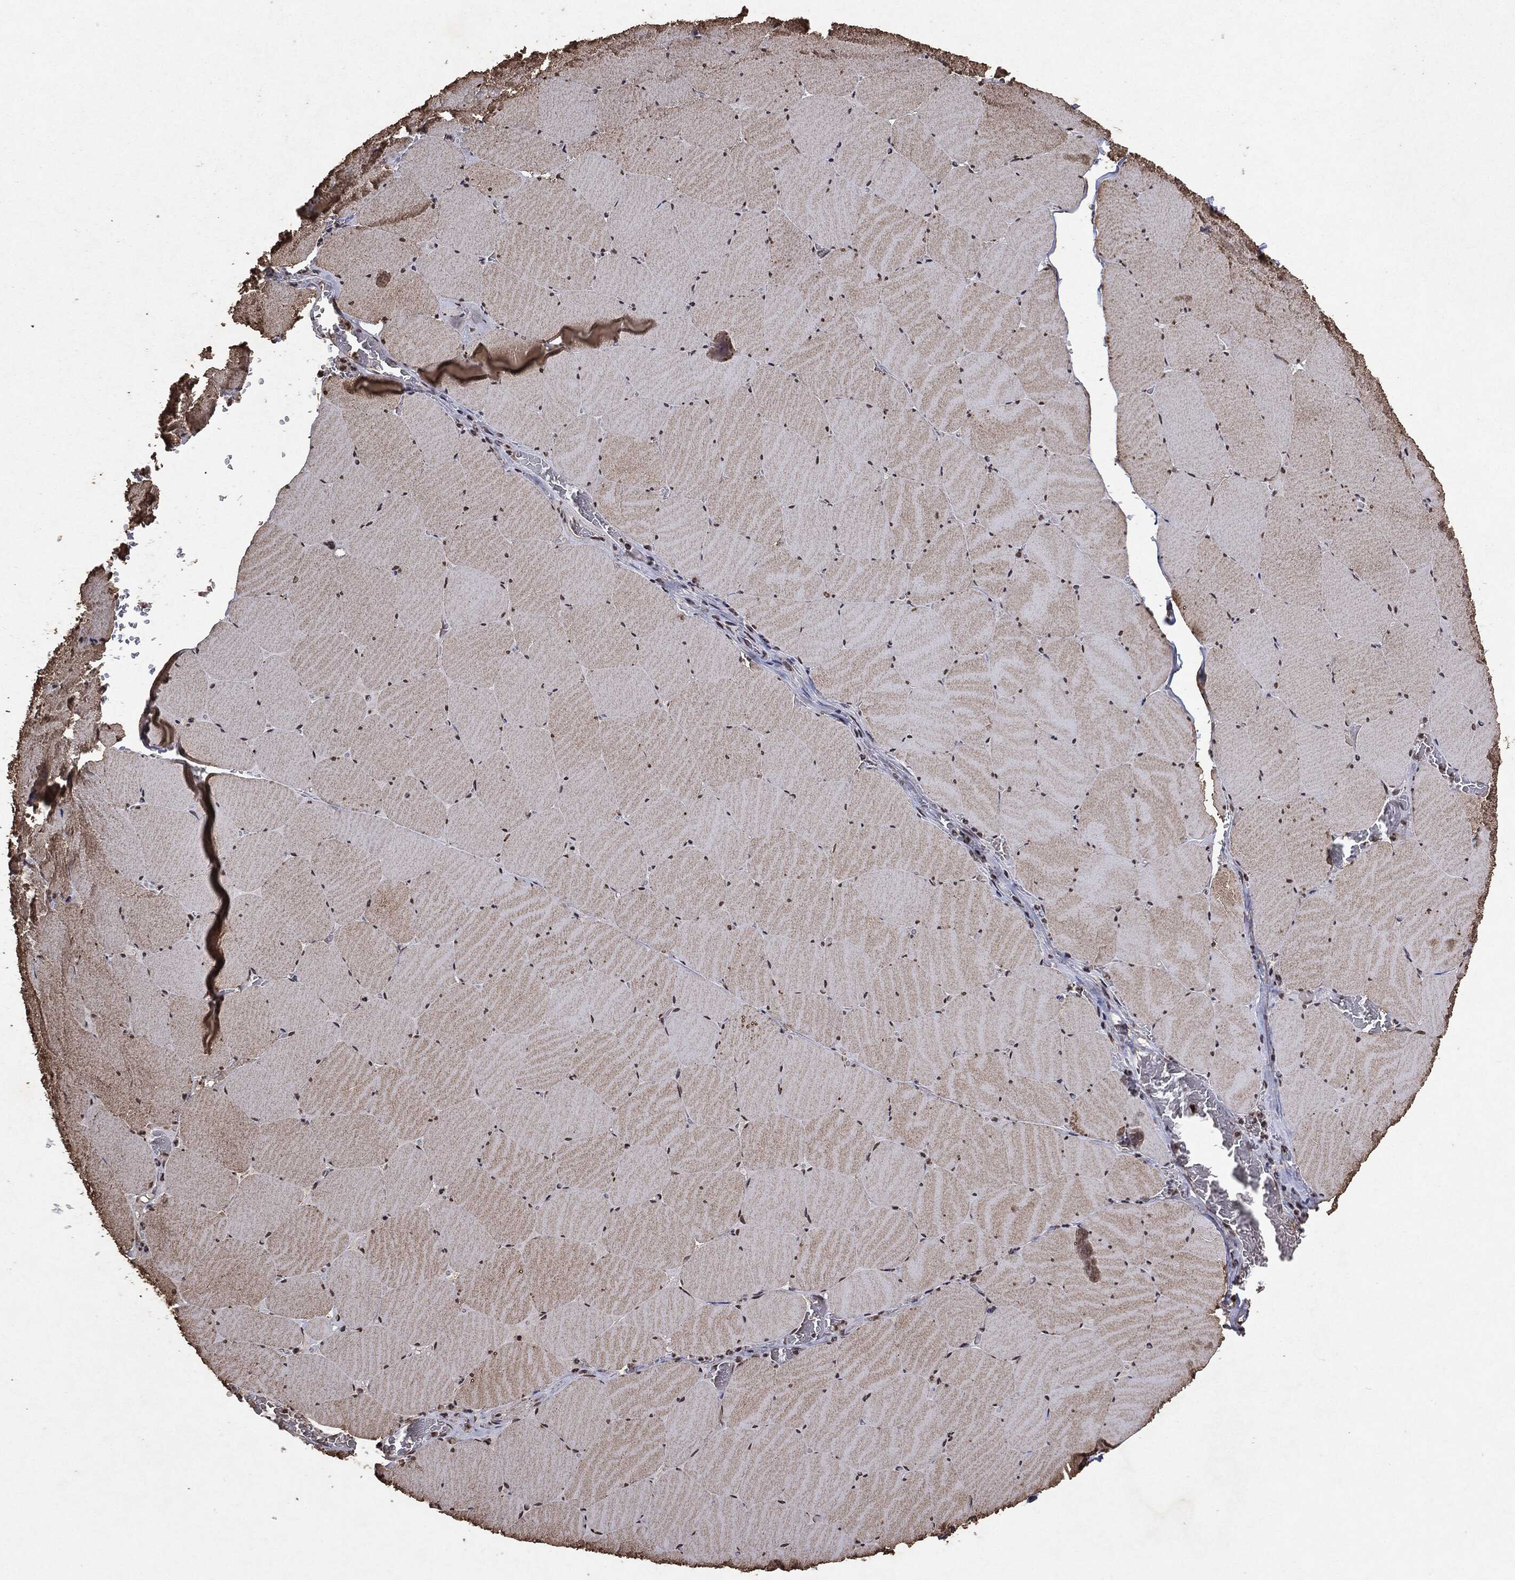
{"staining": {"intensity": "weak", "quantity": "25%-75%", "location": "cytoplasmic/membranous"}, "tissue": "skeletal muscle", "cell_type": "Myocytes", "image_type": "normal", "snomed": [{"axis": "morphology", "description": "Normal tissue, NOS"}, {"axis": "morphology", "description": "Malignant melanoma, Metastatic site"}, {"axis": "topography", "description": "Skeletal muscle"}], "caption": "A high-resolution photomicrograph shows IHC staining of normal skeletal muscle, which exhibits weak cytoplasmic/membranous expression in about 25%-75% of myocytes.", "gene": "RAD18", "patient": {"sex": "male", "age": 50}}